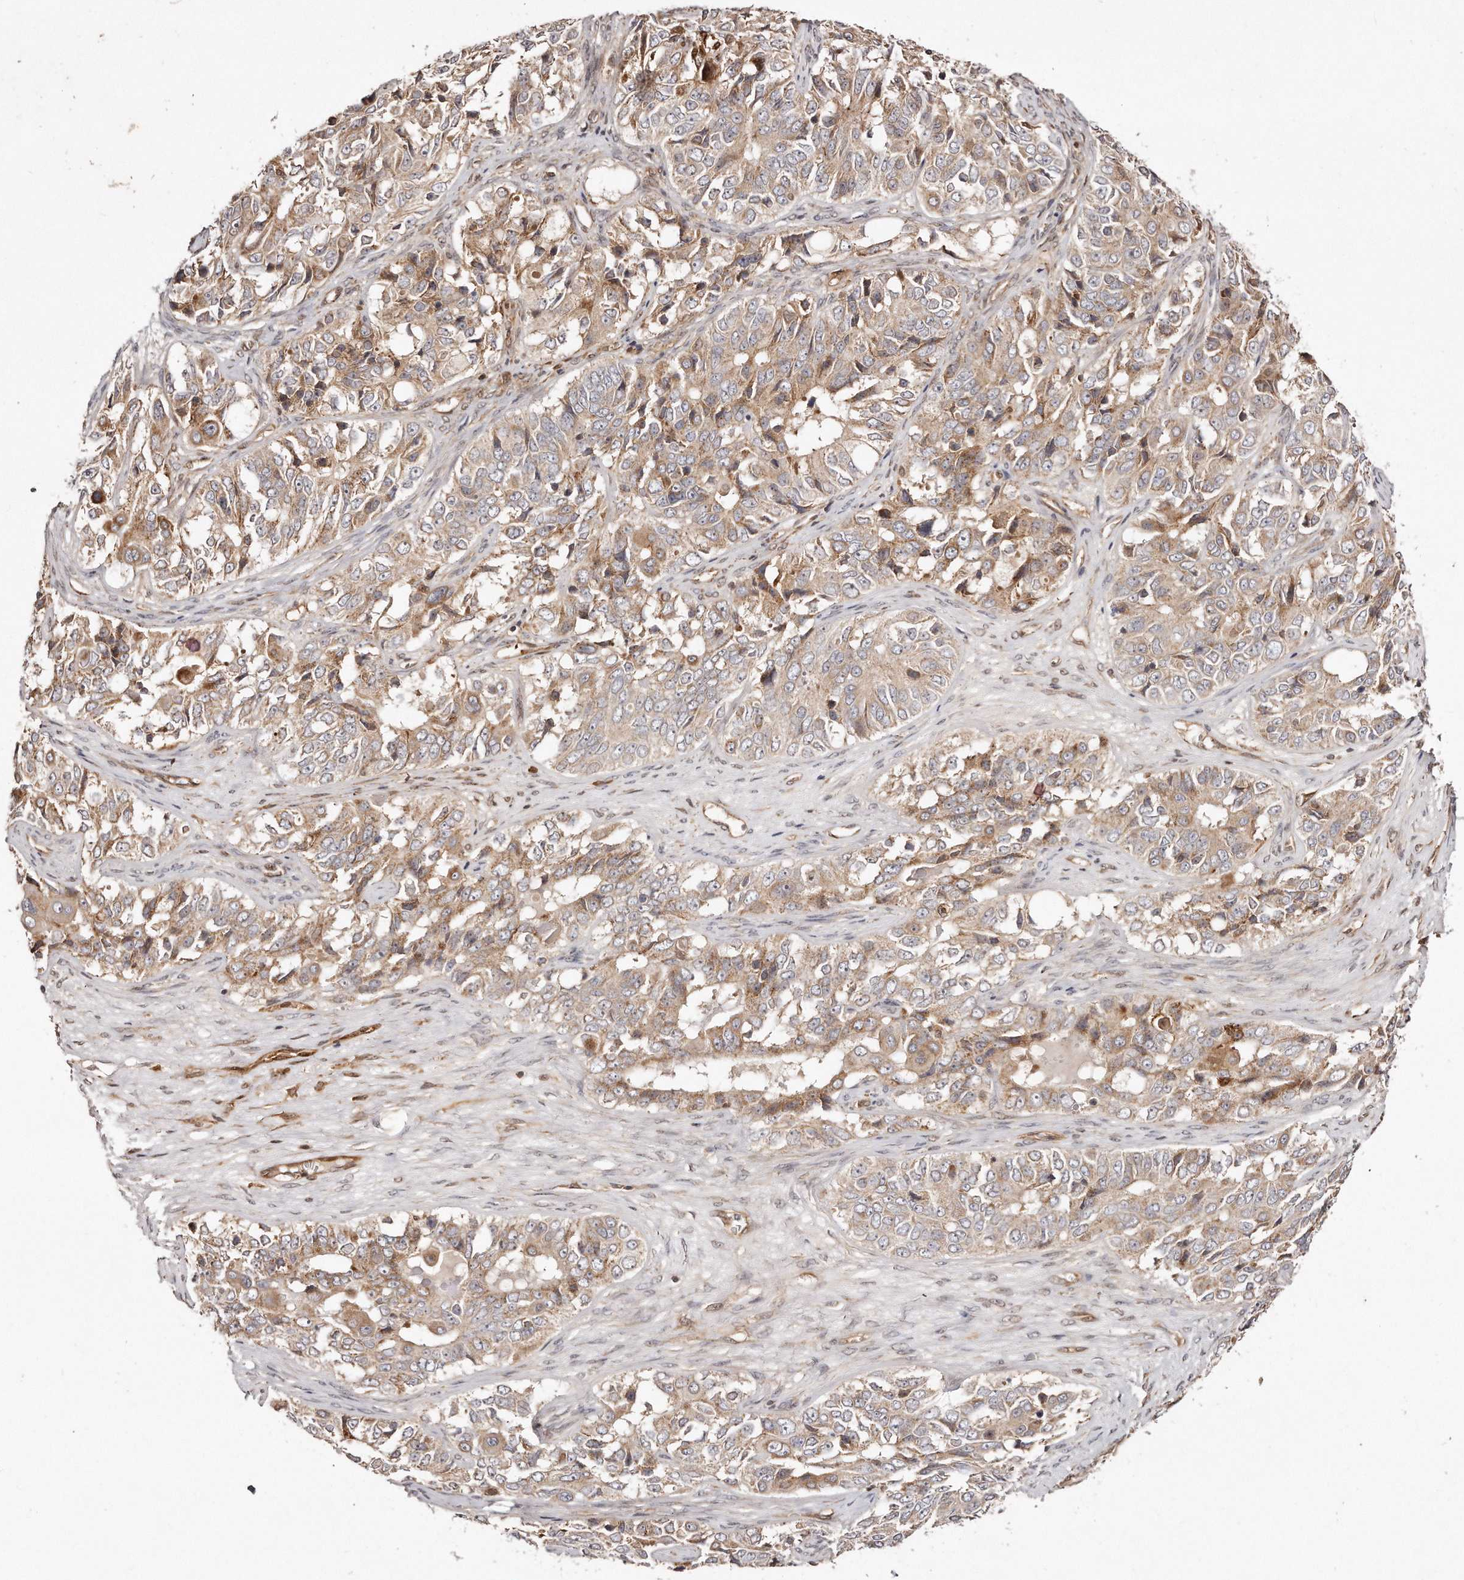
{"staining": {"intensity": "weak", "quantity": ">75%", "location": "cytoplasmic/membranous"}, "tissue": "ovarian cancer", "cell_type": "Tumor cells", "image_type": "cancer", "snomed": [{"axis": "morphology", "description": "Carcinoma, endometroid"}, {"axis": "topography", "description": "Ovary"}], "caption": "DAB immunohistochemical staining of endometroid carcinoma (ovarian) exhibits weak cytoplasmic/membranous protein staining in approximately >75% of tumor cells. (Brightfield microscopy of DAB IHC at high magnification).", "gene": "GBP4", "patient": {"sex": "female", "age": 51}}